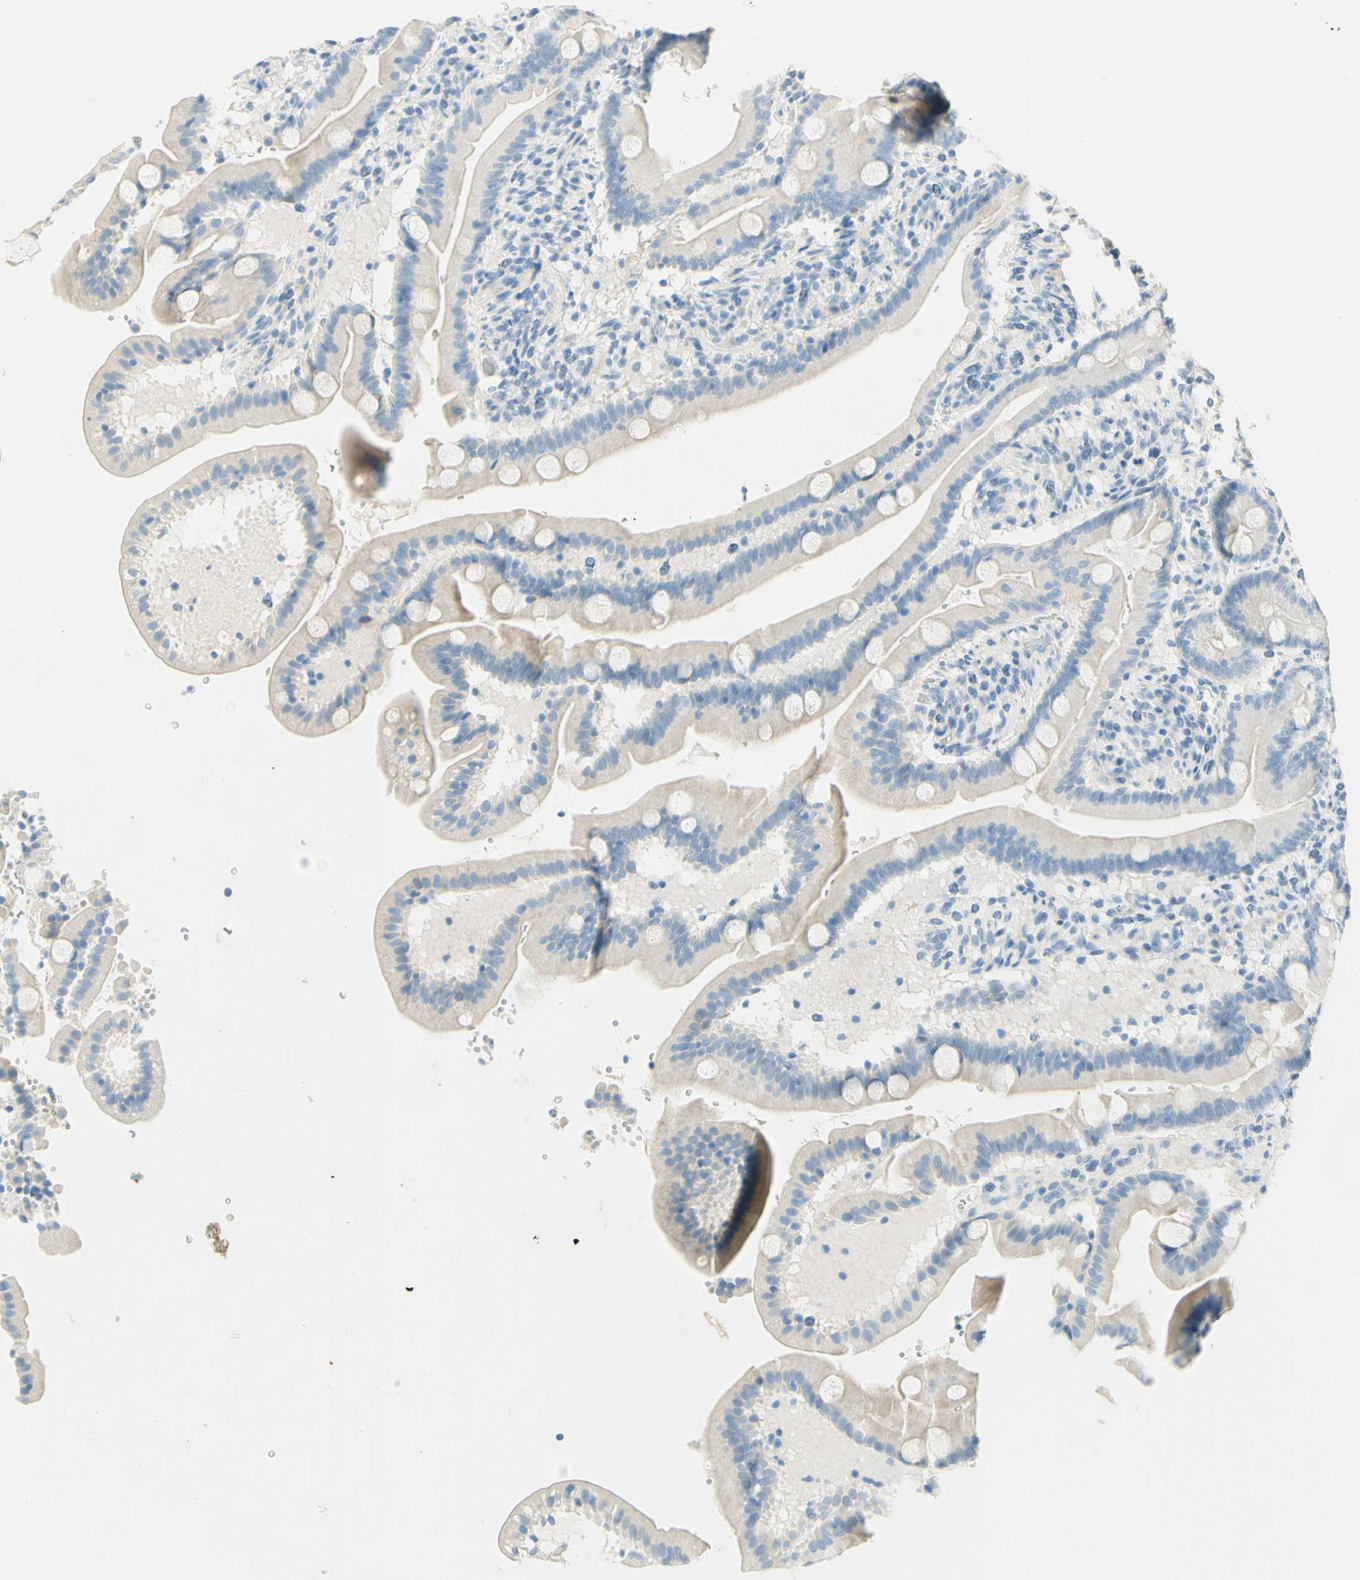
{"staining": {"intensity": "negative", "quantity": "none", "location": "none"}, "tissue": "duodenum", "cell_type": "Glandular cells", "image_type": "normal", "snomed": [{"axis": "morphology", "description": "Normal tissue, NOS"}, {"axis": "topography", "description": "Duodenum"}], "caption": "Image shows no significant protein expression in glandular cells of unremarkable duodenum.", "gene": "TMEM132D", "patient": {"sex": "male", "age": 54}}